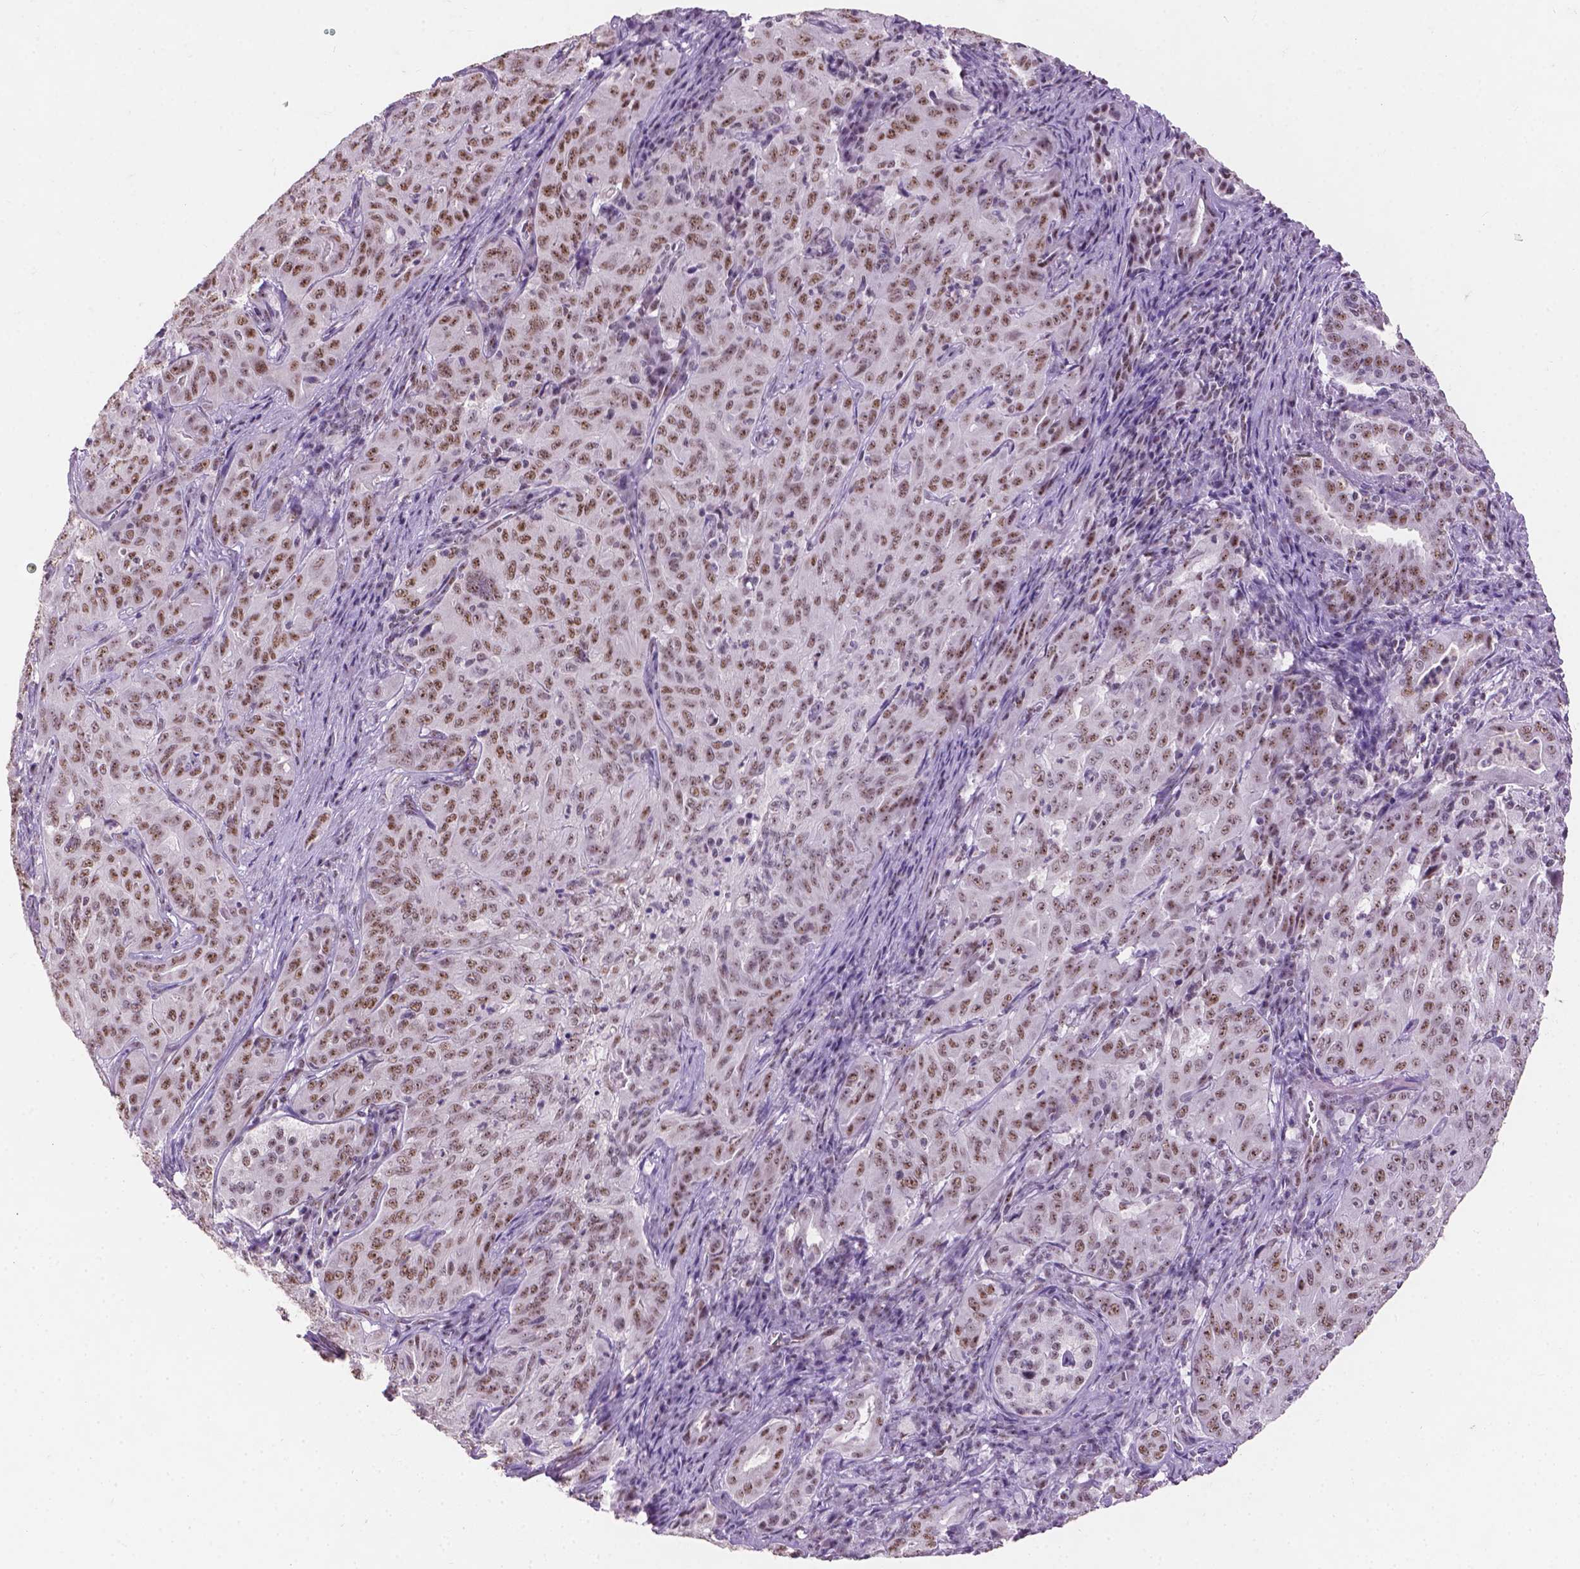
{"staining": {"intensity": "moderate", "quantity": ">75%", "location": "nuclear"}, "tissue": "pancreatic cancer", "cell_type": "Tumor cells", "image_type": "cancer", "snomed": [{"axis": "morphology", "description": "Adenocarcinoma, NOS"}, {"axis": "topography", "description": "Pancreas"}], "caption": "Immunohistochemistry (IHC) micrograph of neoplastic tissue: pancreatic cancer (adenocarcinoma) stained using immunohistochemistry demonstrates medium levels of moderate protein expression localized specifically in the nuclear of tumor cells, appearing as a nuclear brown color.", "gene": "COIL", "patient": {"sex": "male", "age": 63}}